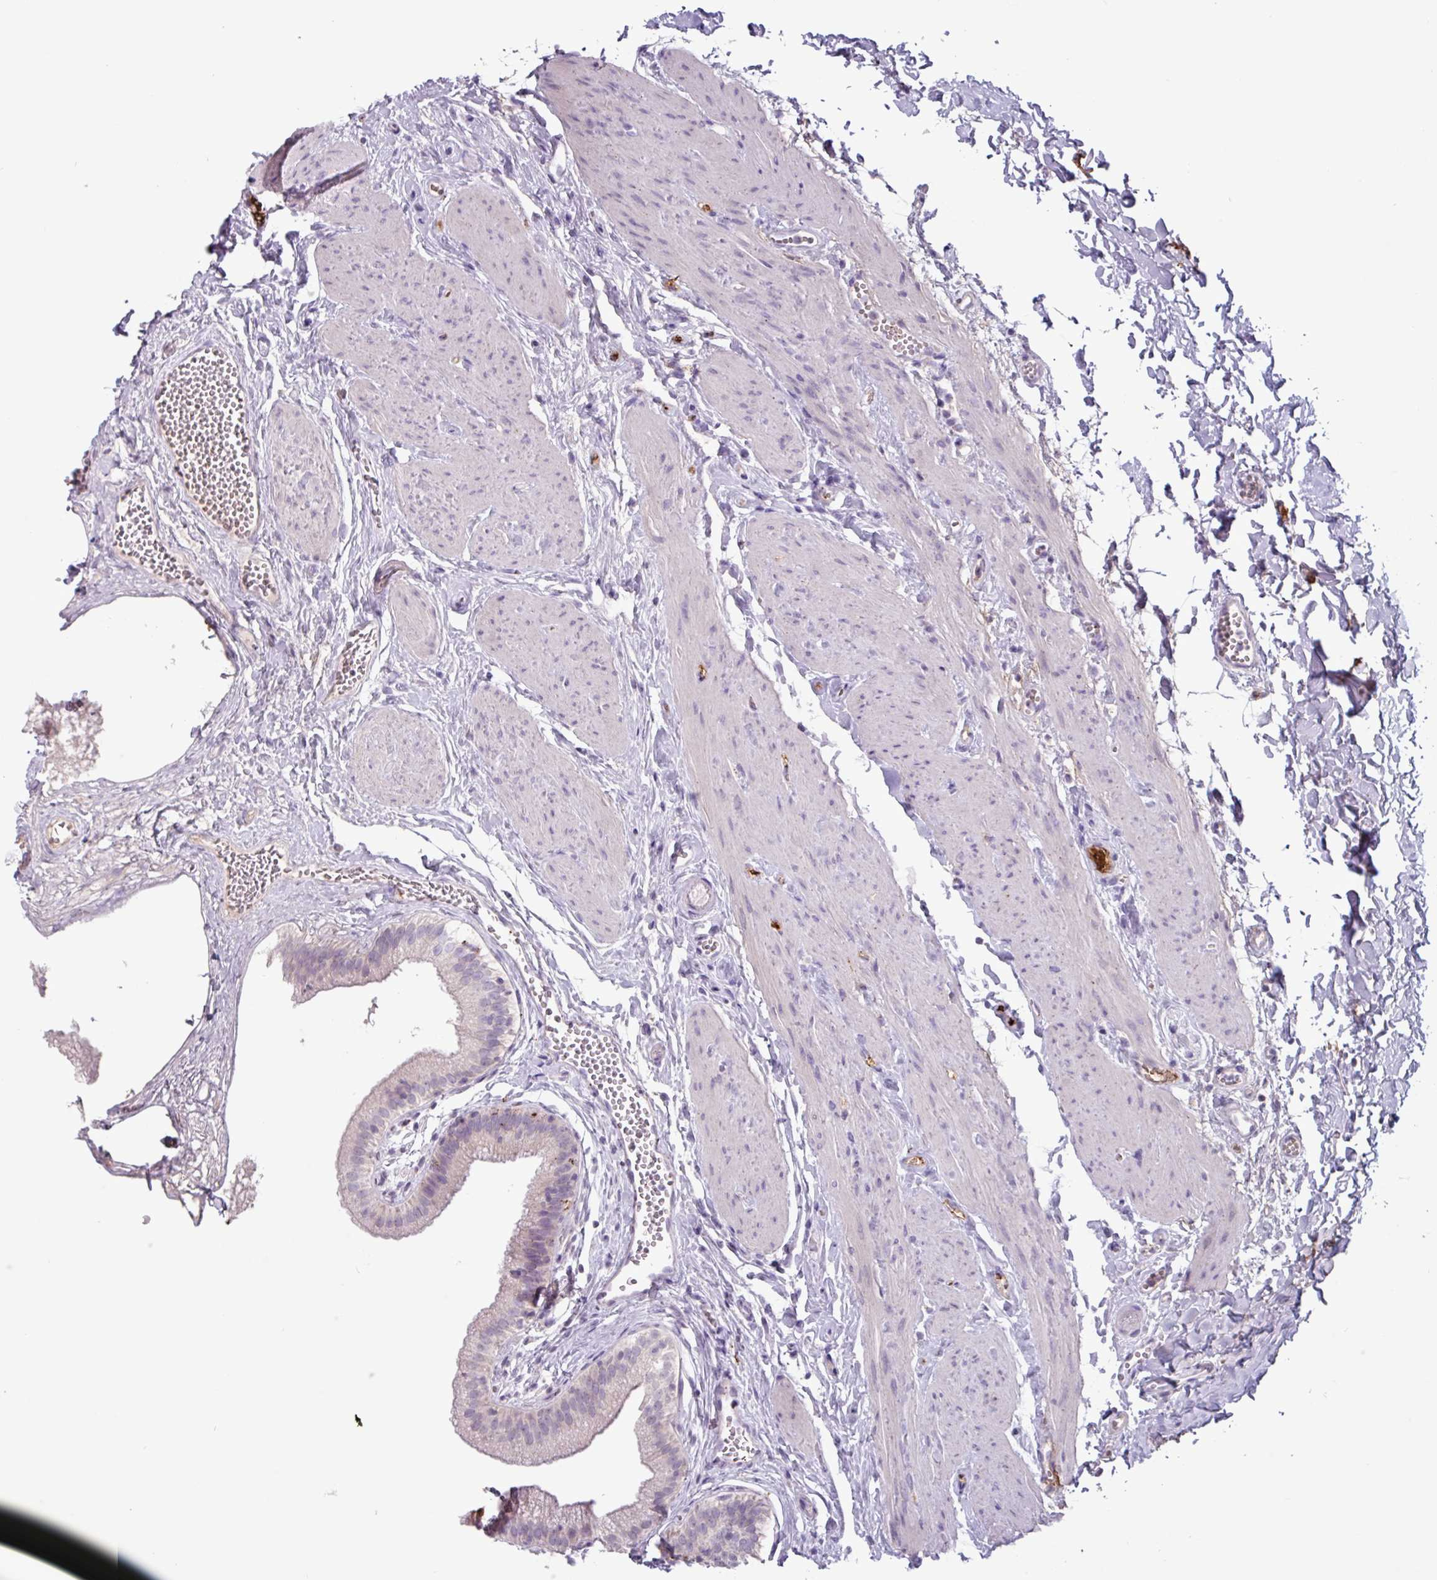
{"staining": {"intensity": "strong", "quantity": "<25%", "location": "cytoplasmic/membranous"}, "tissue": "gallbladder", "cell_type": "Glandular cells", "image_type": "normal", "snomed": [{"axis": "morphology", "description": "Normal tissue, NOS"}, {"axis": "topography", "description": "Gallbladder"}], "caption": "Approximately <25% of glandular cells in benign gallbladder display strong cytoplasmic/membranous protein expression as visualized by brown immunohistochemical staining.", "gene": "PLIN2", "patient": {"sex": "female", "age": 54}}